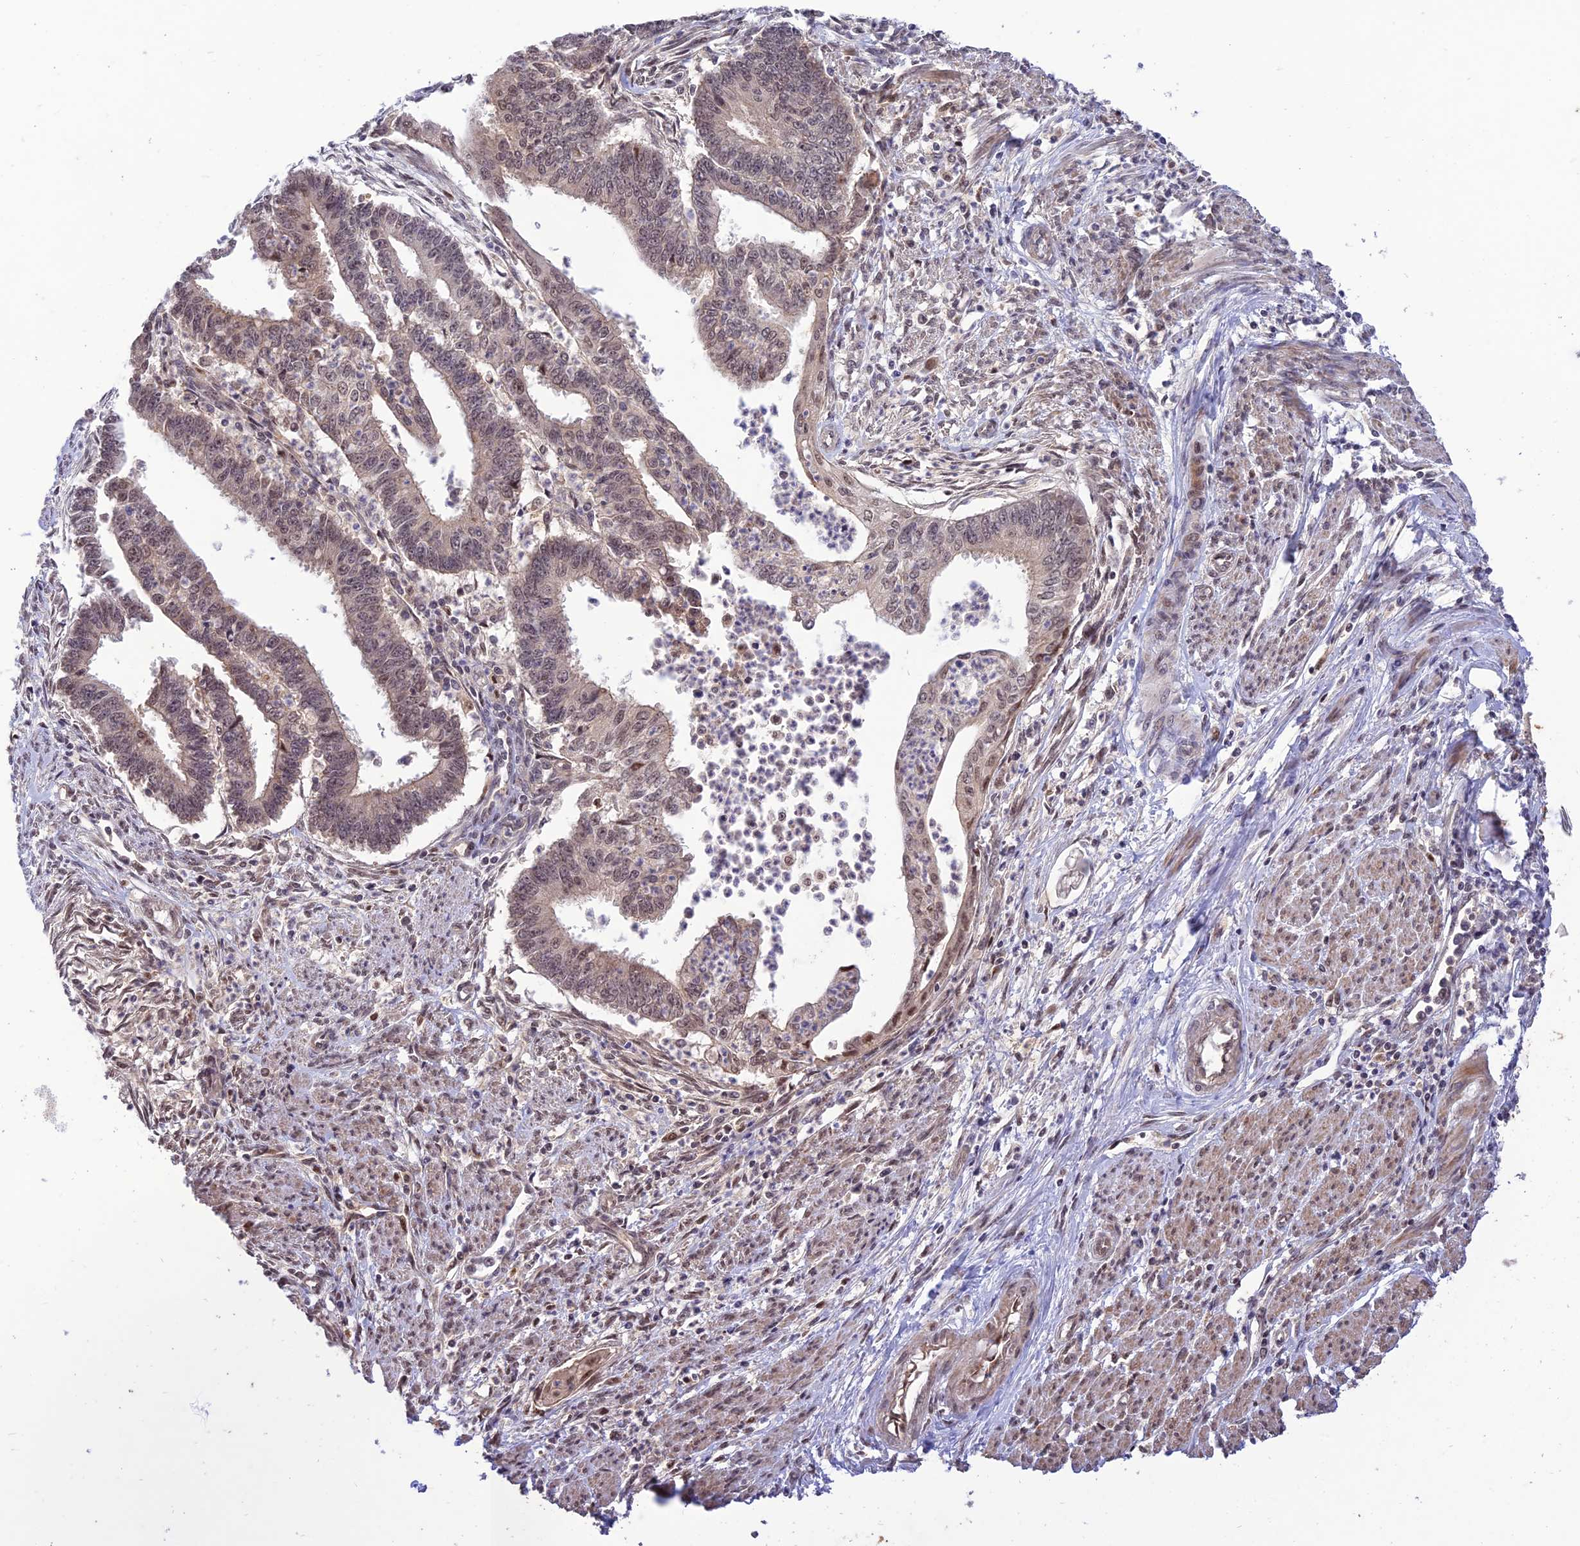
{"staining": {"intensity": "moderate", "quantity": "25%-75%", "location": "nuclear"}, "tissue": "endometrial cancer", "cell_type": "Tumor cells", "image_type": "cancer", "snomed": [{"axis": "morphology", "description": "Adenocarcinoma, NOS"}, {"axis": "topography", "description": "Endometrium"}], "caption": "A brown stain shows moderate nuclear staining of a protein in adenocarcinoma (endometrial) tumor cells.", "gene": "REV1", "patient": {"sex": "female", "age": 73}}